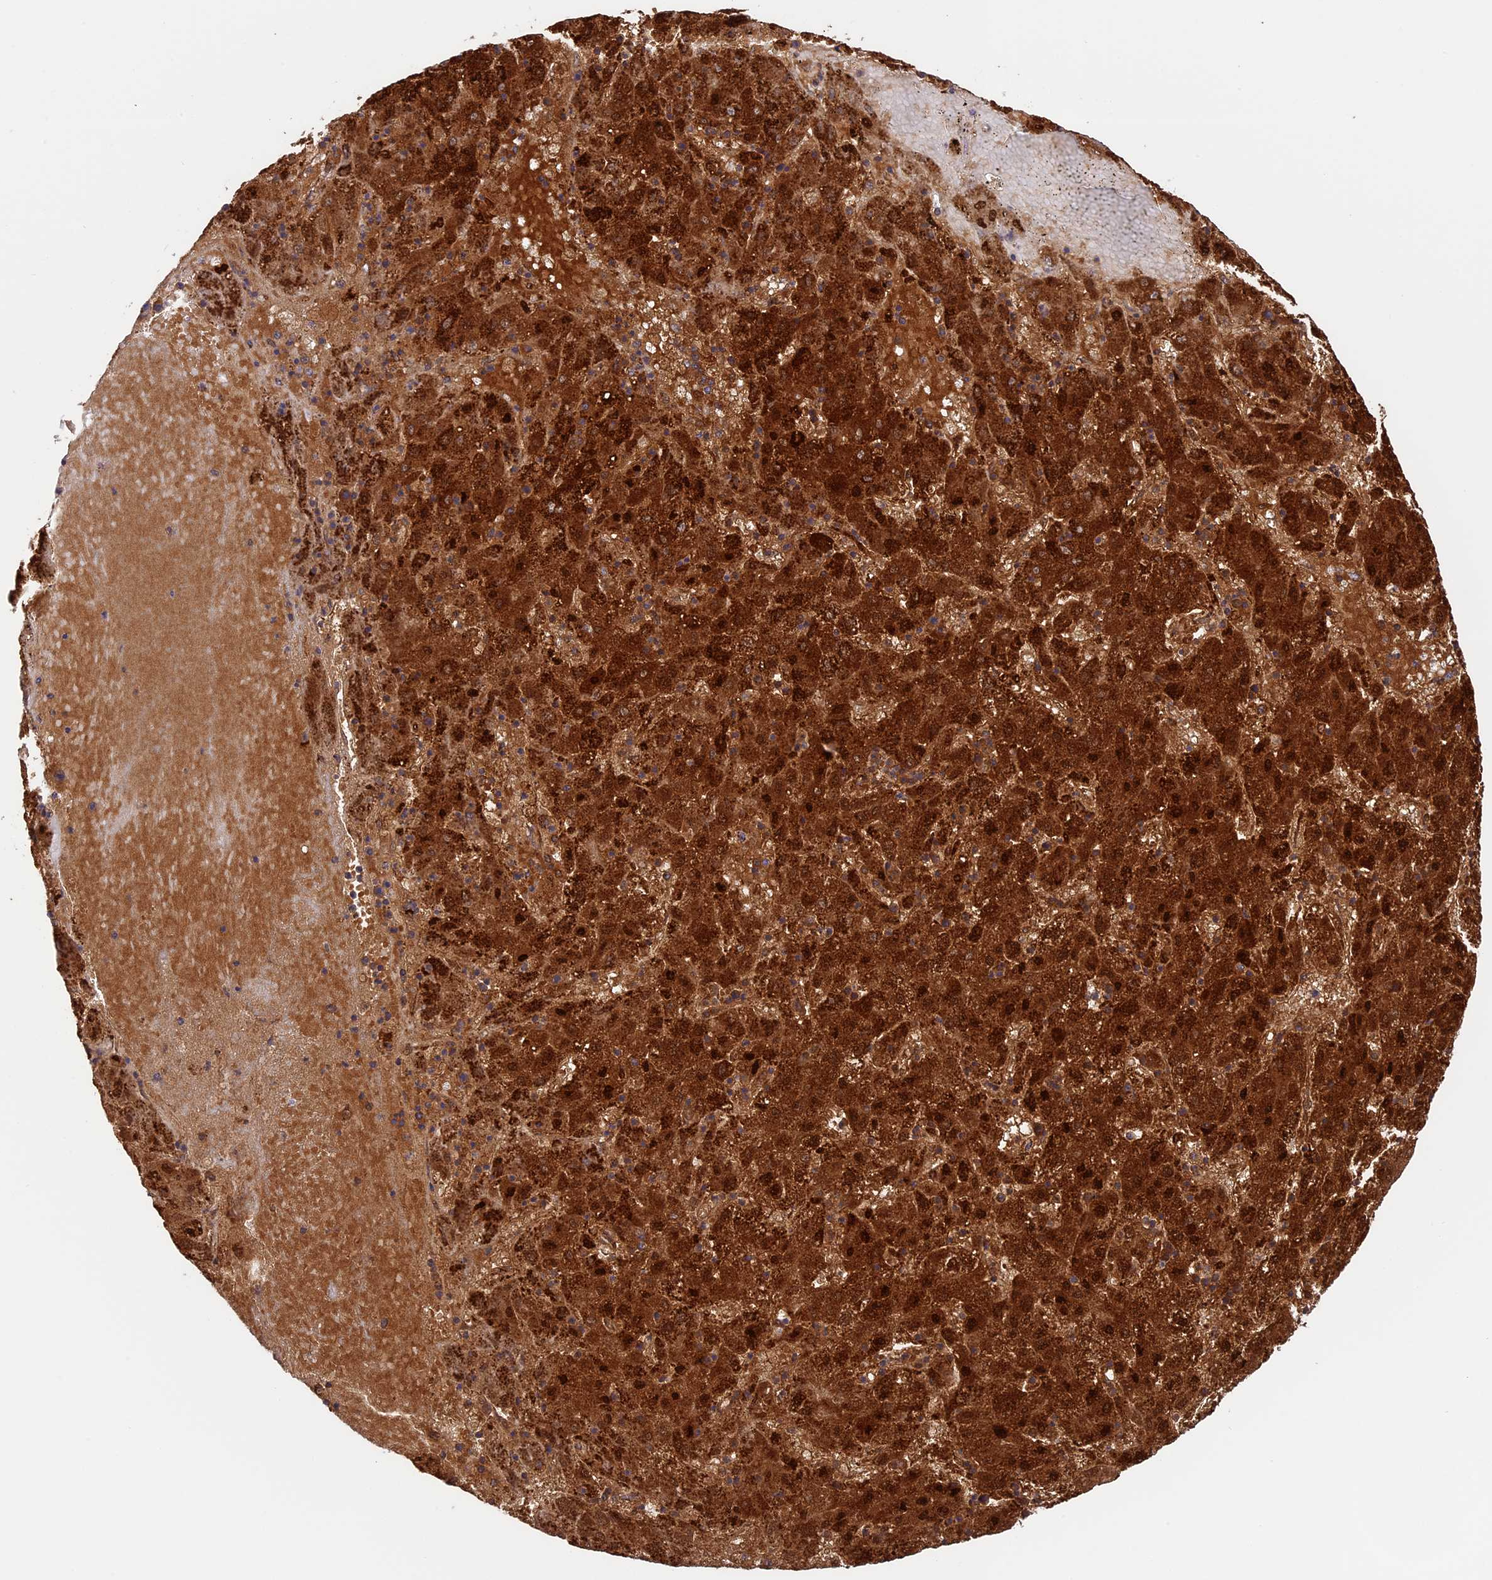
{"staining": {"intensity": "strong", "quantity": ">75%", "location": "cytoplasmic/membranous,nuclear"}, "tissue": "liver cancer", "cell_type": "Tumor cells", "image_type": "cancer", "snomed": [{"axis": "morphology", "description": "Carcinoma, Hepatocellular, NOS"}, {"axis": "topography", "description": "Liver"}], "caption": "Strong cytoplasmic/membranous and nuclear protein staining is seen in about >75% of tumor cells in liver hepatocellular carcinoma.", "gene": "ISOC2", "patient": {"sex": "male", "age": 72}}